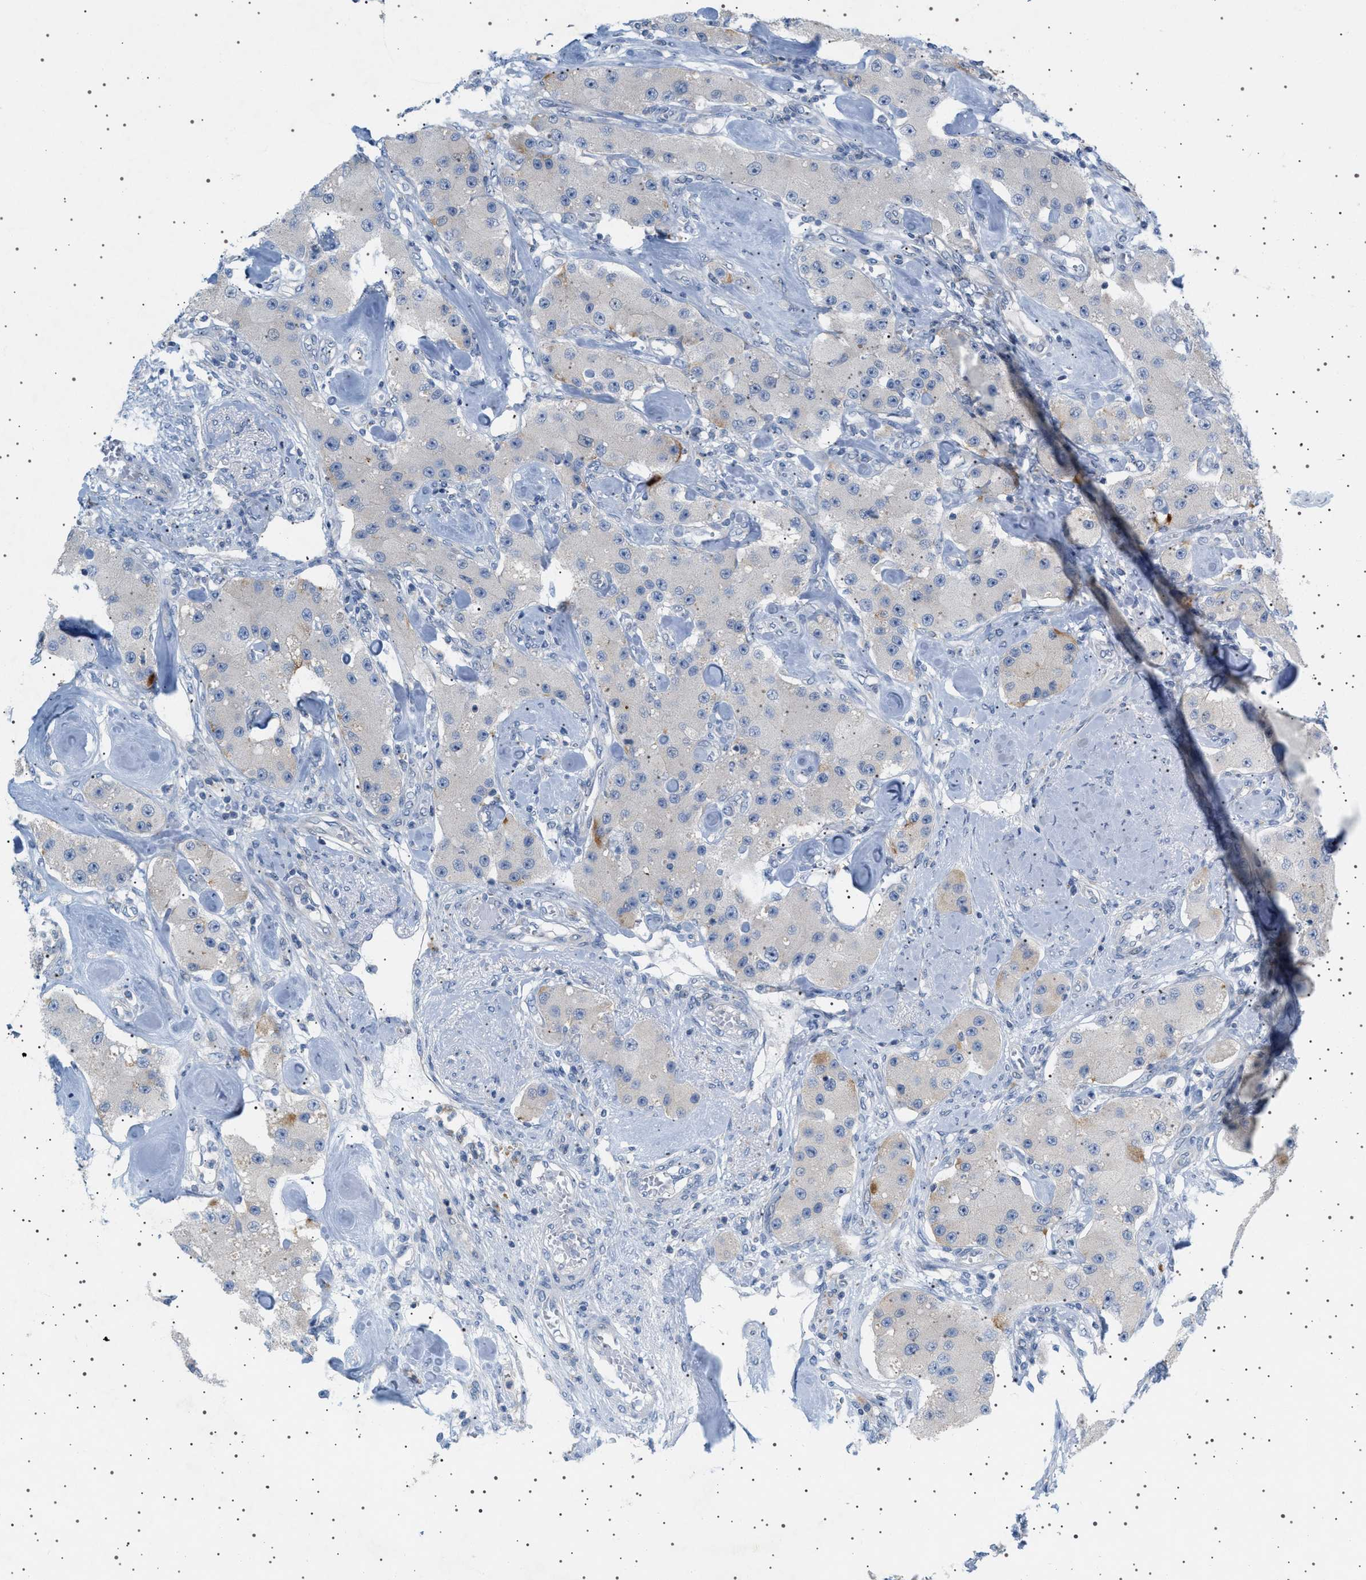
{"staining": {"intensity": "negative", "quantity": "none", "location": "none"}, "tissue": "carcinoid", "cell_type": "Tumor cells", "image_type": "cancer", "snomed": [{"axis": "morphology", "description": "Carcinoid, malignant, NOS"}, {"axis": "topography", "description": "Pancreas"}], "caption": "This is an IHC image of carcinoid (malignant). There is no staining in tumor cells.", "gene": "ADCY10", "patient": {"sex": "male", "age": 41}}